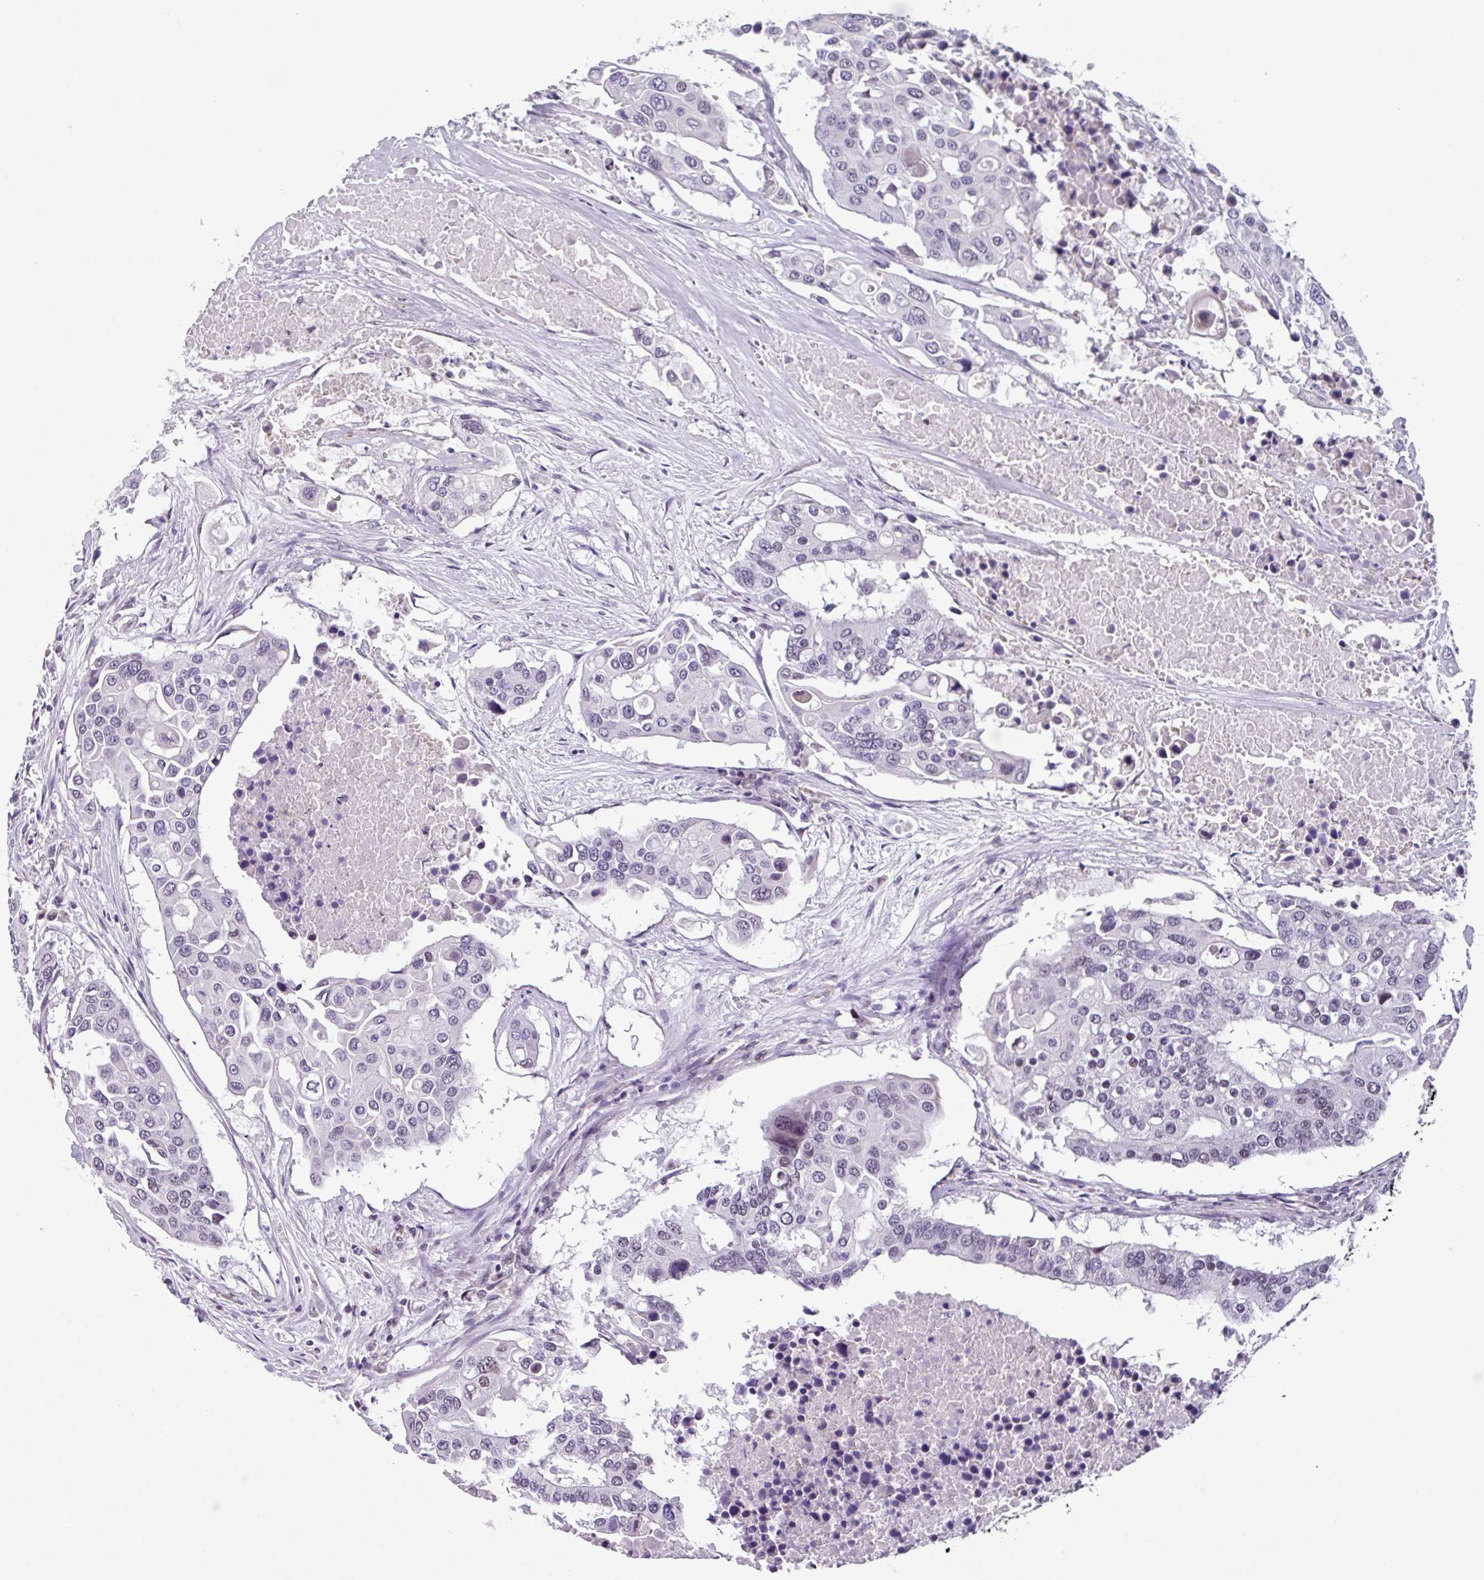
{"staining": {"intensity": "negative", "quantity": "none", "location": "none"}, "tissue": "colorectal cancer", "cell_type": "Tumor cells", "image_type": "cancer", "snomed": [{"axis": "morphology", "description": "Adenocarcinoma, NOS"}, {"axis": "topography", "description": "Colon"}], "caption": "Immunohistochemistry image of human colorectal adenocarcinoma stained for a protein (brown), which displays no positivity in tumor cells.", "gene": "ZFP3", "patient": {"sex": "male", "age": 77}}